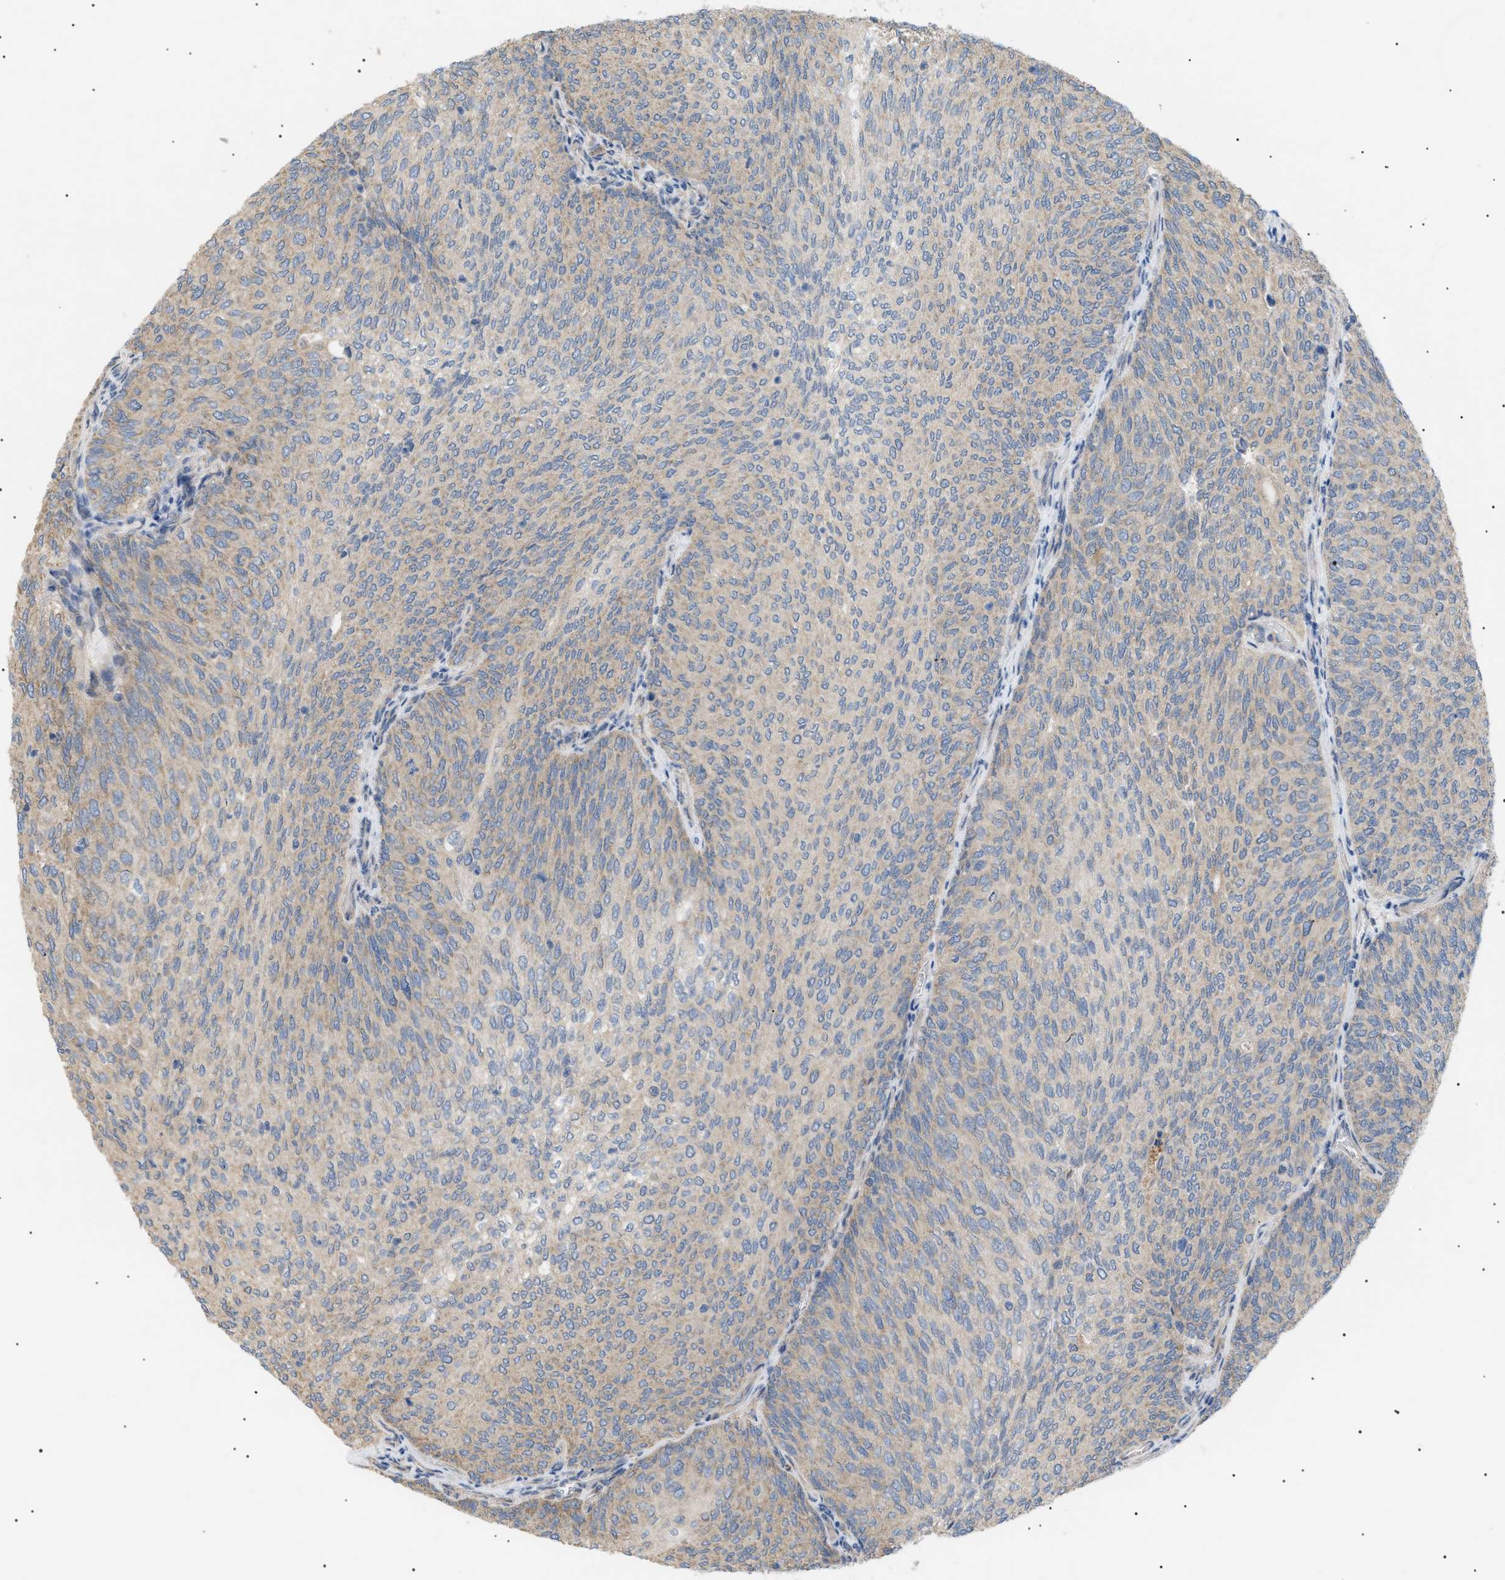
{"staining": {"intensity": "weak", "quantity": "25%-75%", "location": "cytoplasmic/membranous"}, "tissue": "urothelial cancer", "cell_type": "Tumor cells", "image_type": "cancer", "snomed": [{"axis": "morphology", "description": "Urothelial carcinoma, Low grade"}, {"axis": "topography", "description": "Urinary bladder"}], "caption": "Human urothelial cancer stained with a protein marker shows weak staining in tumor cells.", "gene": "IRS2", "patient": {"sex": "female", "age": 79}}